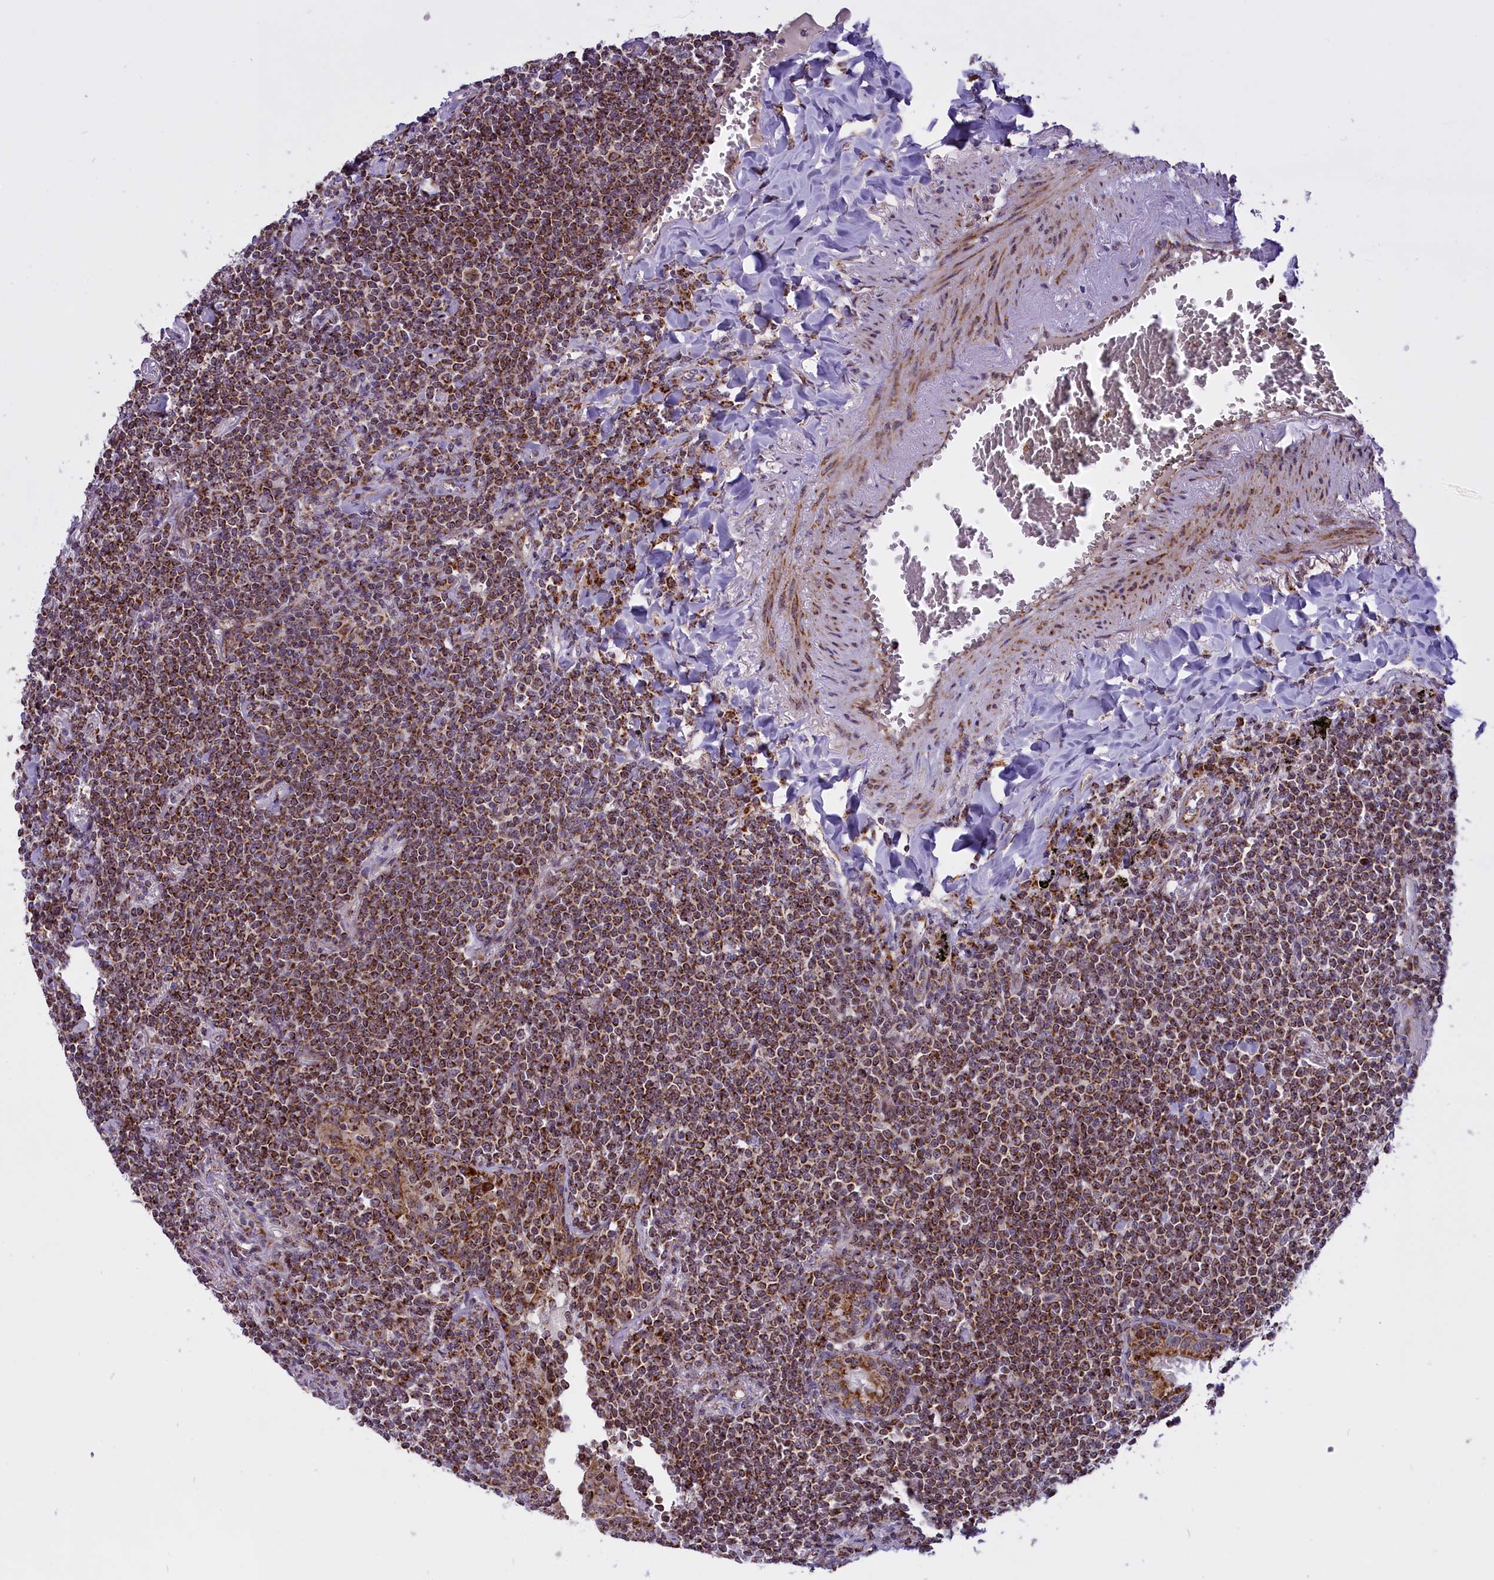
{"staining": {"intensity": "moderate", "quantity": ">75%", "location": "cytoplasmic/membranous"}, "tissue": "lymphoma", "cell_type": "Tumor cells", "image_type": "cancer", "snomed": [{"axis": "morphology", "description": "Malignant lymphoma, non-Hodgkin's type, Low grade"}, {"axis": "topography", "description": "Lung"}], "caption": "Human lymphoma stained for a protein (brown) shows moderate cytoplasmic/membranous positive staining in approximately >75% of tumor cells.", "gene": "NDUFS5", "patient": {"sex": "female", "age": 71}}